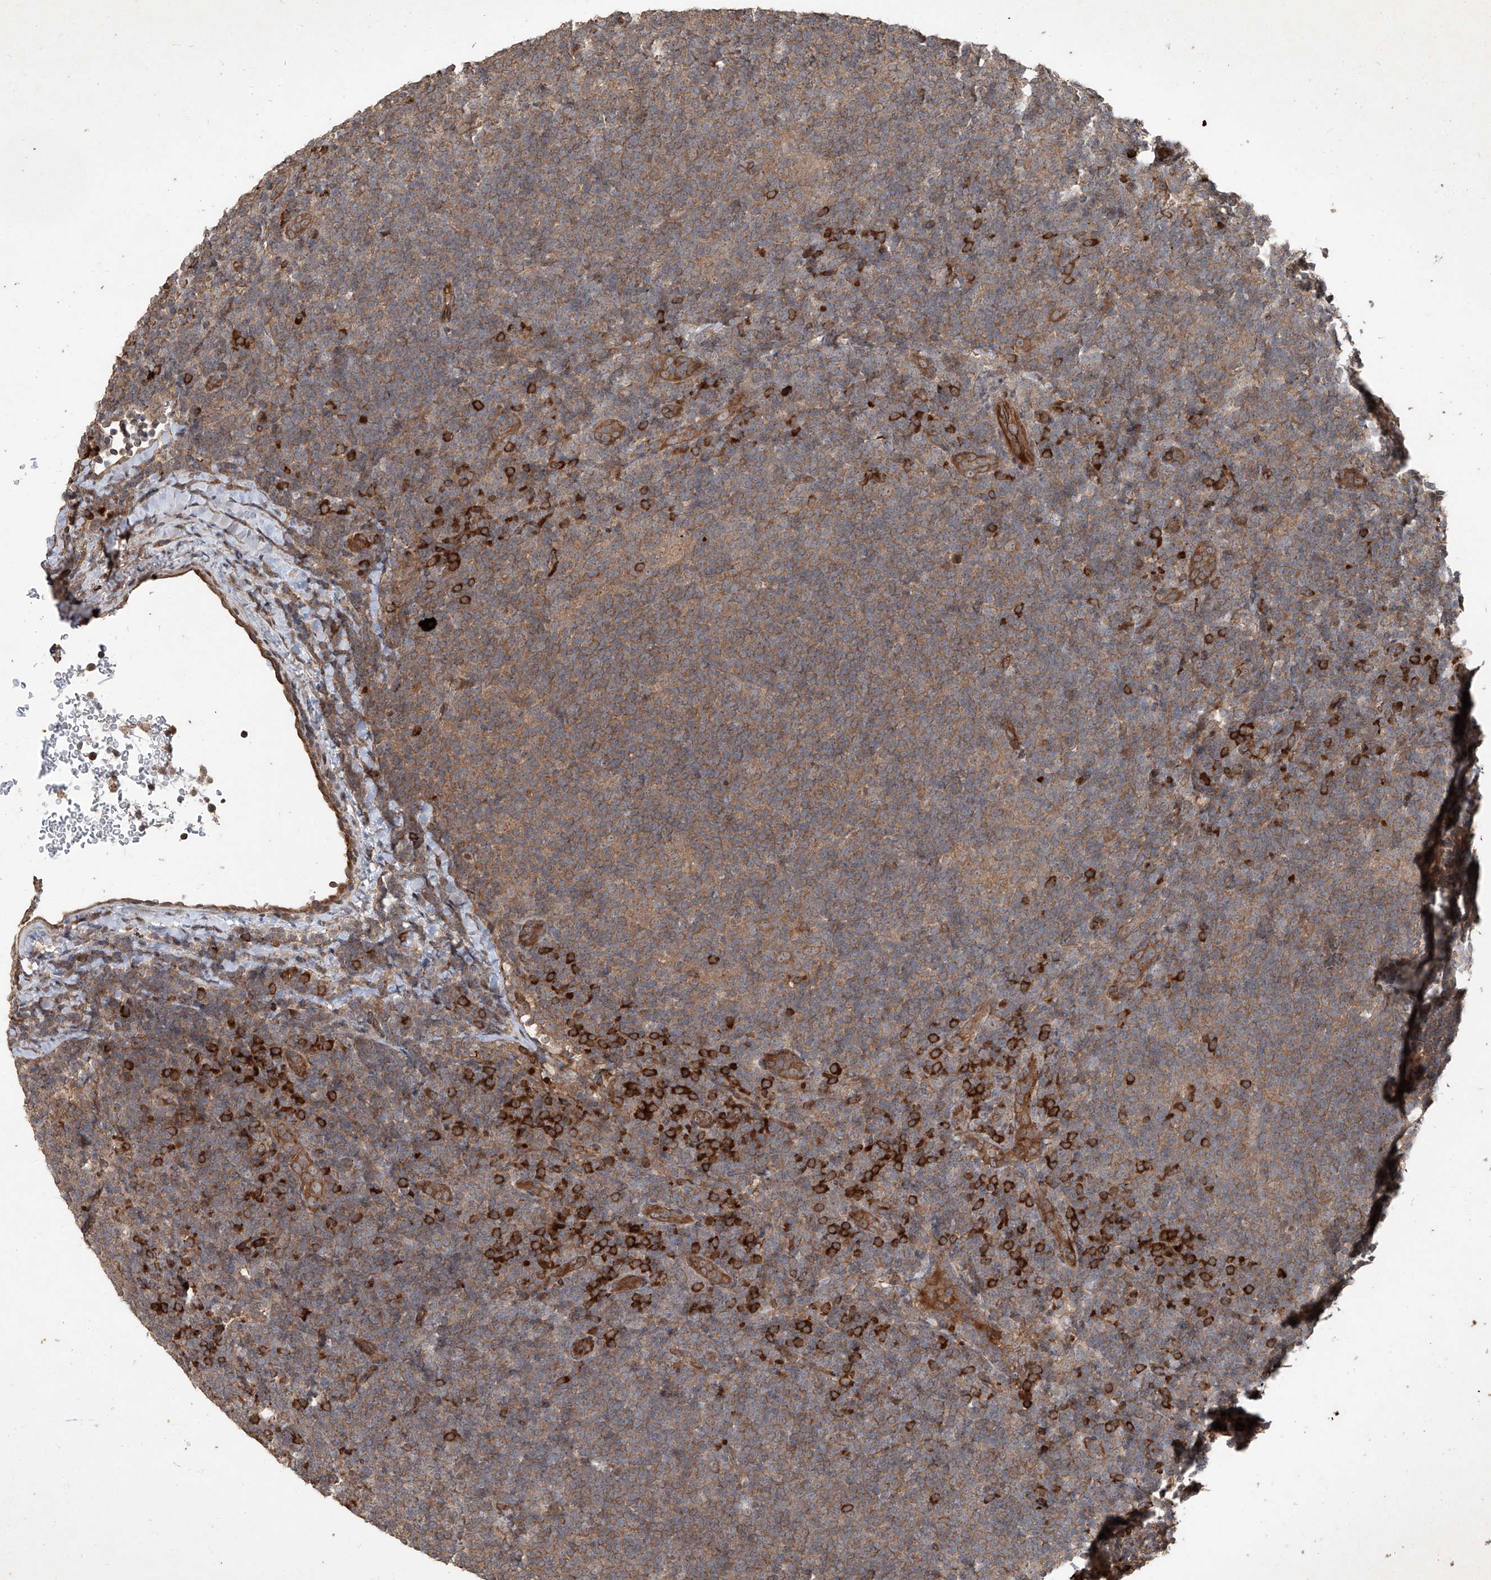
{"staining": {"intensity": "weak", "quantity": ">75%", "location": "cytoplasmic/membranous"}, "tissue": "lymphoma", "cell_type": "Tumor cells", "image_type": "cancer", "snomed": [{"axis": "morphology", "description": "Hodgkin's disease, NOS"}, {"axis": "topography", "description": "Lymph node"}], "caption": "A micrograph showing weak cytoplasmic/membranous staining in about >75% of tumor cells in Hodgkin's disease, as visualized by brown immunohistochemical staining.", "gene": "CCN1", "patient": {"sex": "female", "age": 57}}